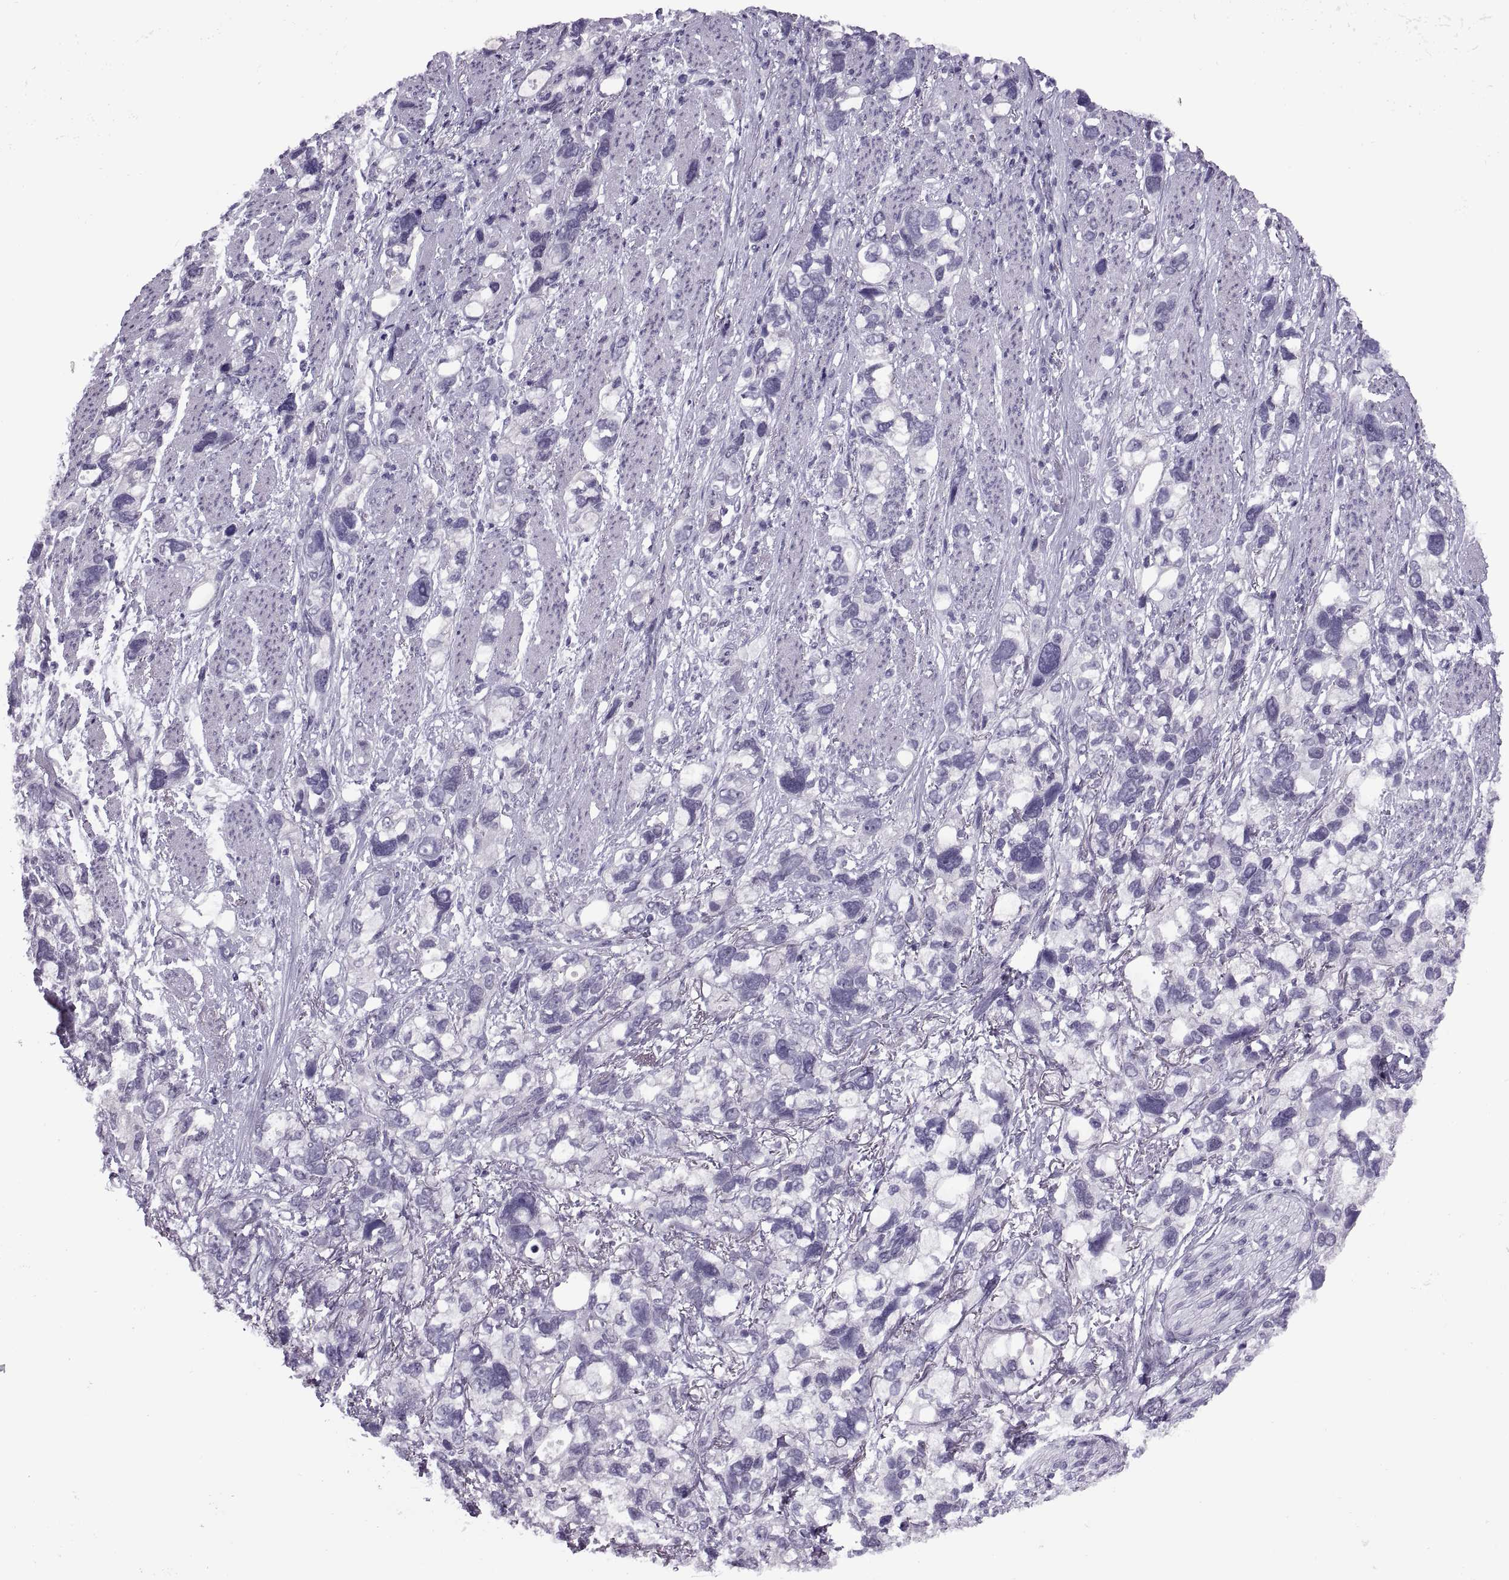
{"staining": {"intensity": "negative", "quantity": "none", "location": "none"}, "tissue": "stomach cancer", "cell_type": "Tumor cells", "image_type": "cancer", "snomed": [{"axis": "morphology", "description": "Adenocarcinoma, NOS"}, {"axis": "topography", "description": "Stomach, upper"}], "caption": "DAB (3,3'-diaminobenzidine) immunohistochemical staining of human stomach adenocarcinoma demonstrates no significant staining in tumor cells.", "gene": "SYNGR4", "patient": {"sex": "female", "age": 81}}